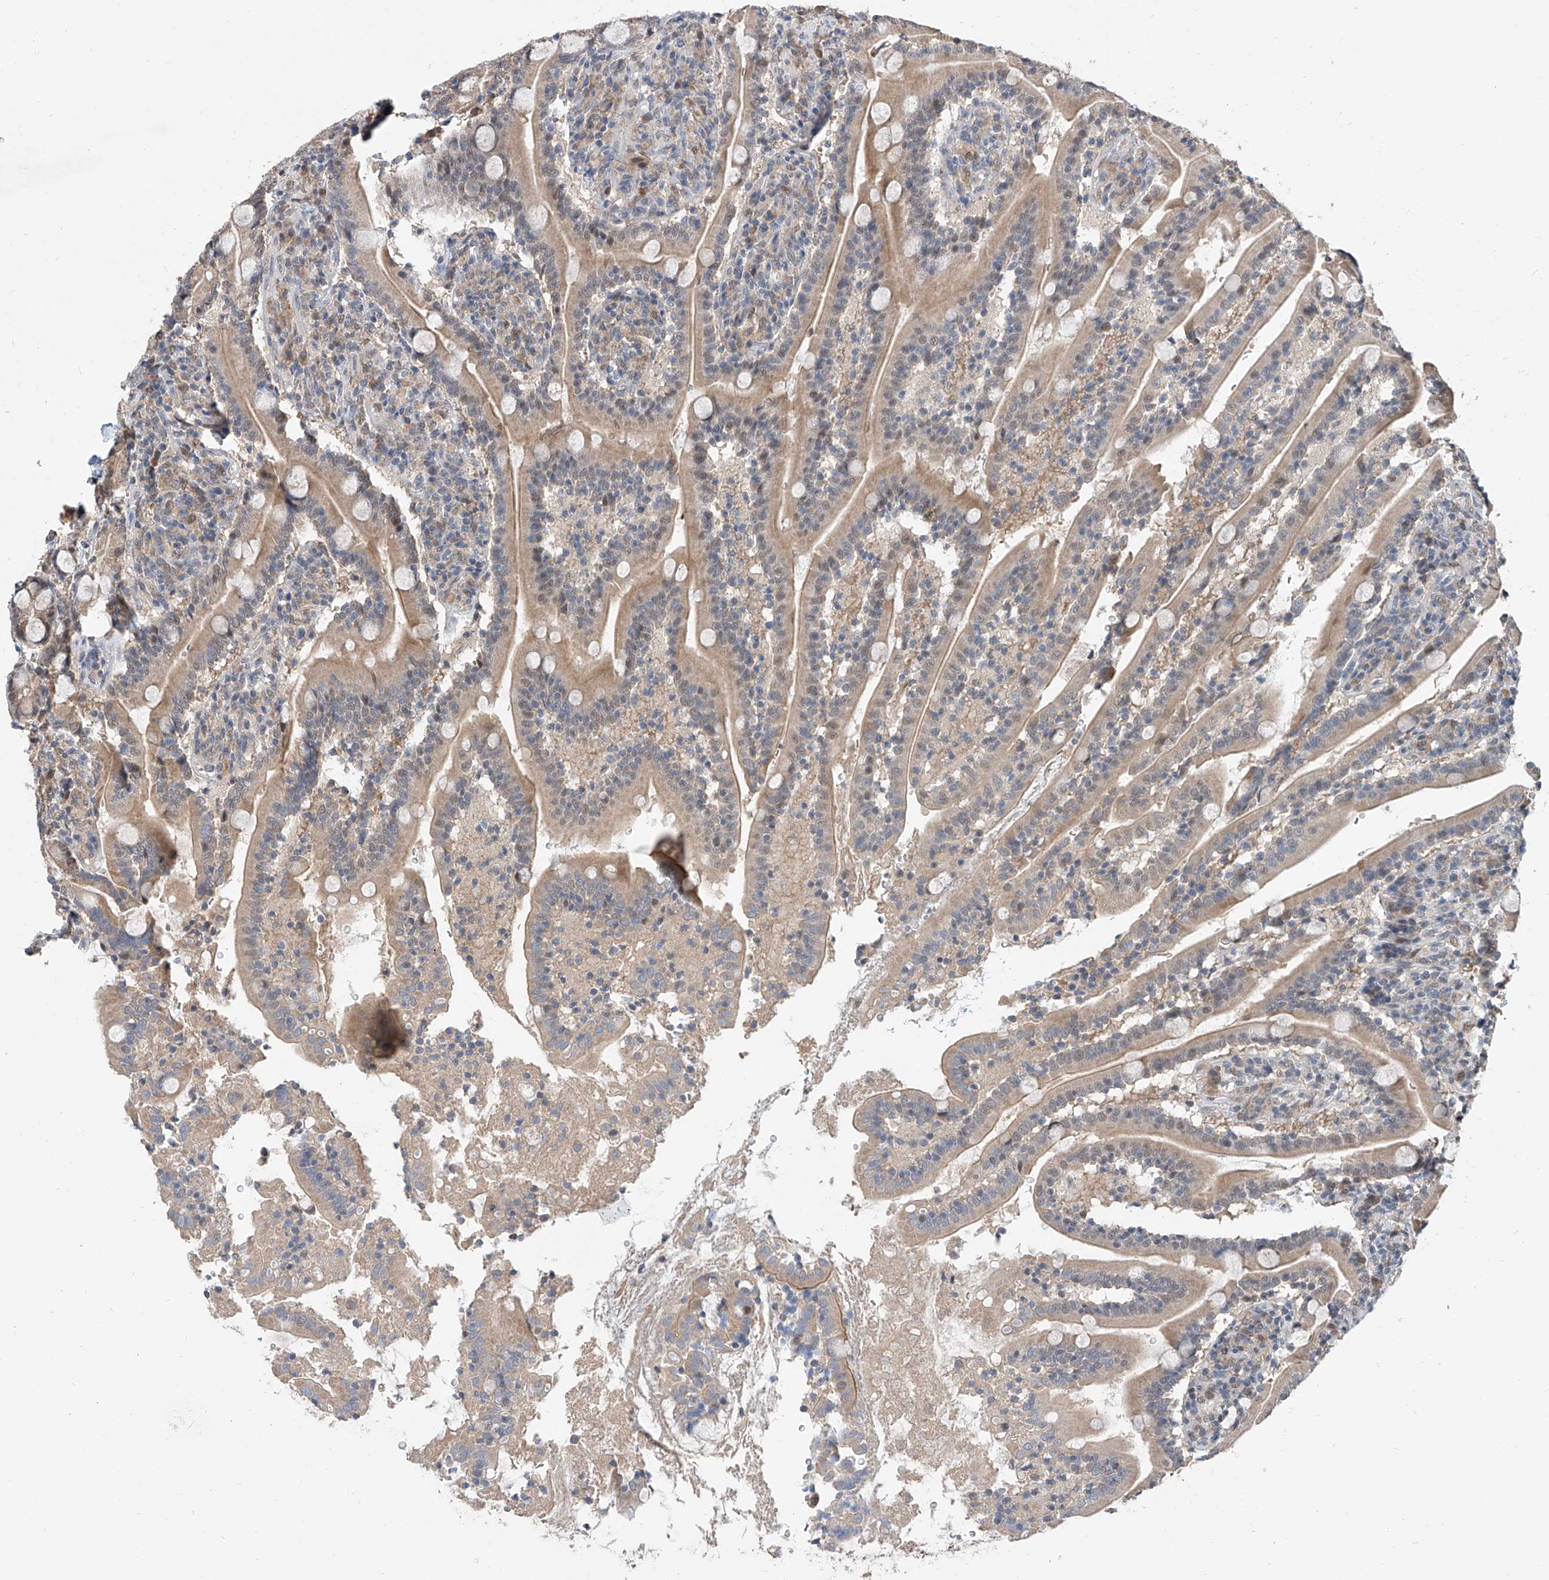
{"staining": {"intensity": "weak", "quantity": "25%-75%", "location": "cytoplasmic/membranous"}, "tissue": "duodenum", "cell_type": "Glandular cells", "image_type": "normal", "snomed": [{"axis": "morphology", "description": "Normal tissue, NOS"}, {"axis": "topography", "description": "Duodenum"}], "caption": "The histopathology image displays a brown stain indicating the presence of a protein in the cytoplasmic/membranous of glandular cells in duodenum.", "gene": "CARMIL3", "patient": {"sex": "male", "age": 35}}